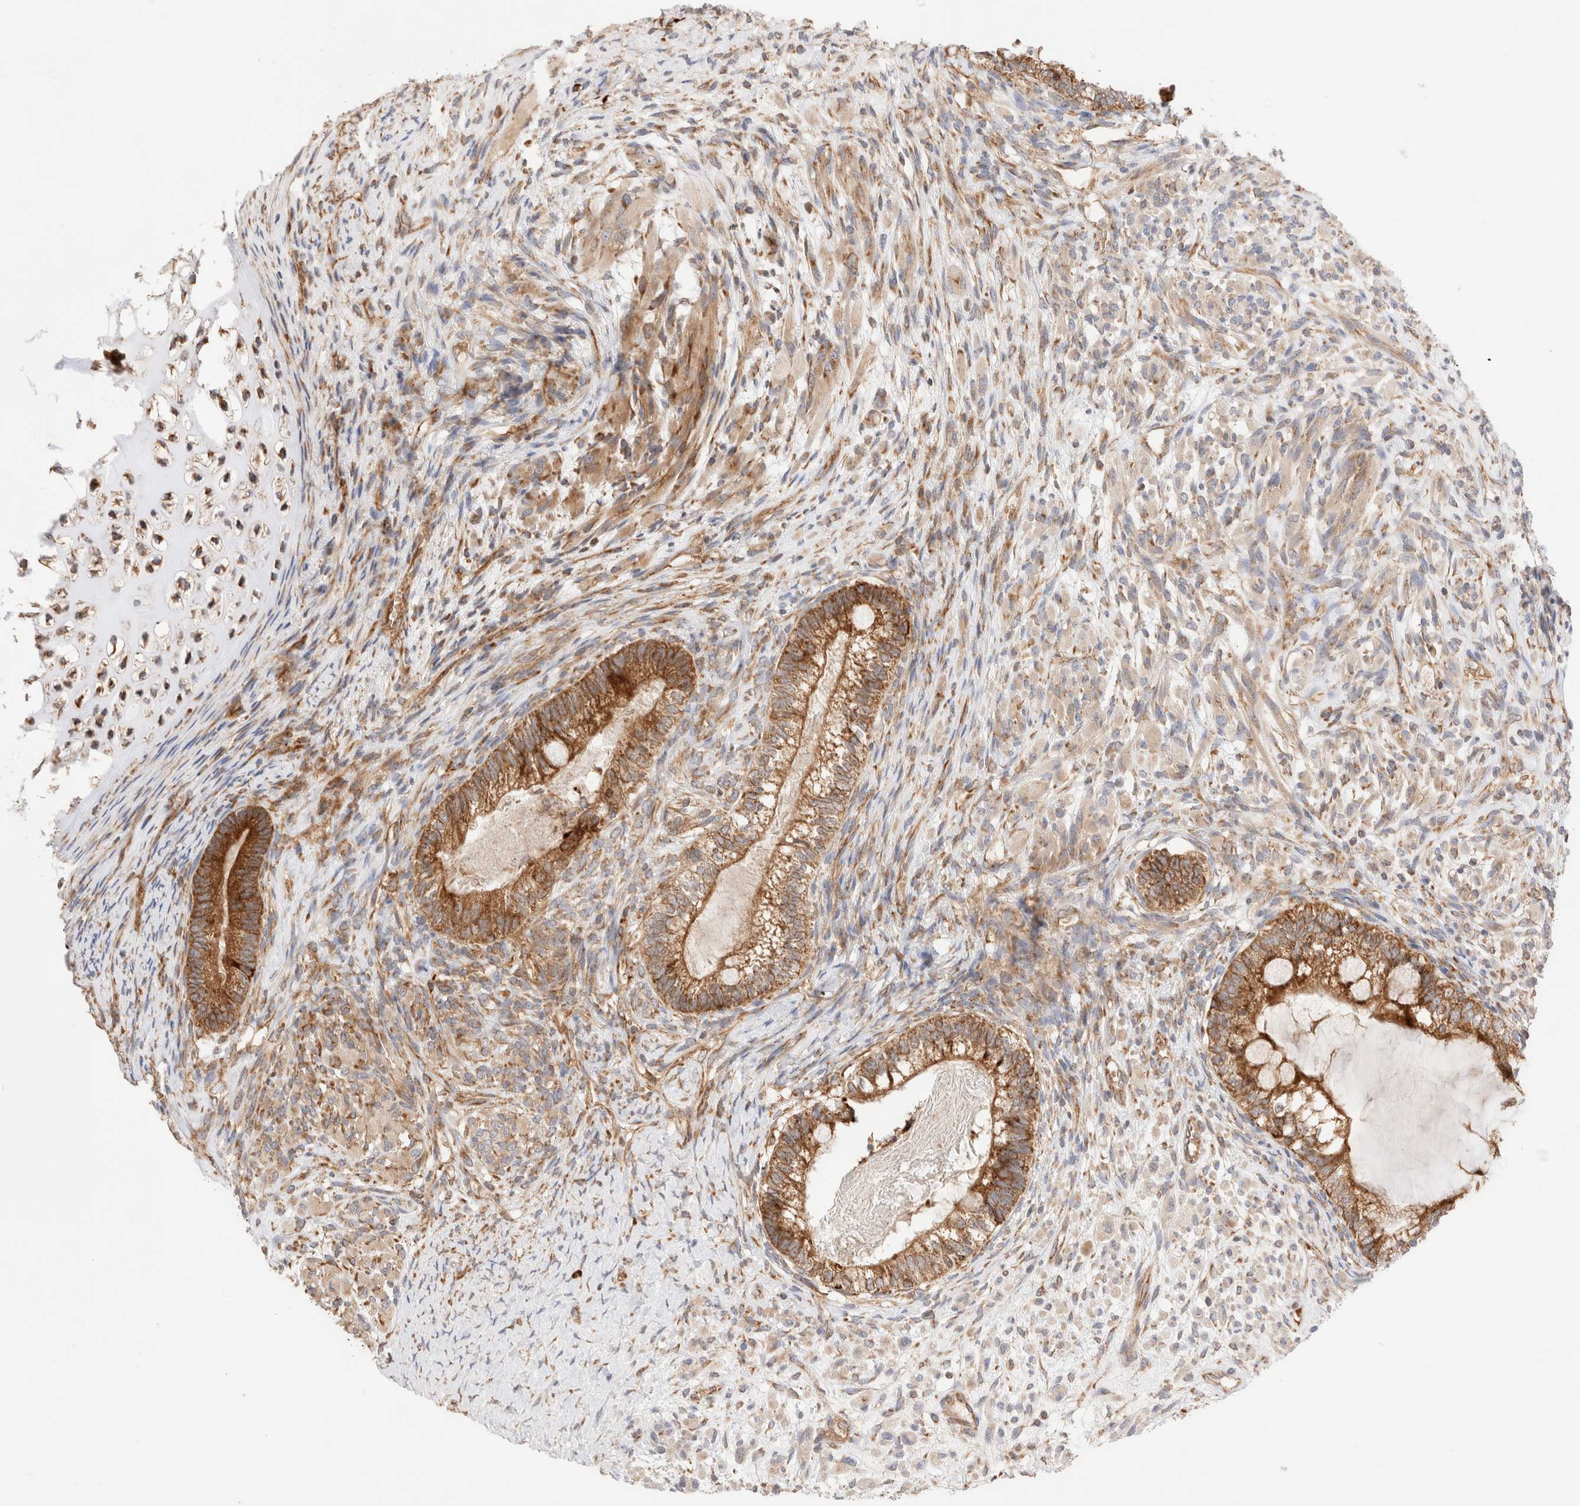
{"staining": {"intensity": "moderate", "quantity": ">75%", "location": "cytoplasmic/membranous"}, "tissue": "testis cancer", "cell_type": "Tumor cells", "image_type": "cancer", "snomed": [{"axis": "morphology", "description": "Seminoma, NOS"}, {"axis": "morphology", "description": "Carcinoma, Embryonal, NOS"}, {"axis": "topography", "description": "Testis"}], "caption": "Tumor cells demonstrate medium levels of moderate cytoplasmic/membranous expression in approximately >75% of cells in testis embryonal carcinoma.", "gene": "UTS2B", "patient": {"sex": "male", "age": 28}}